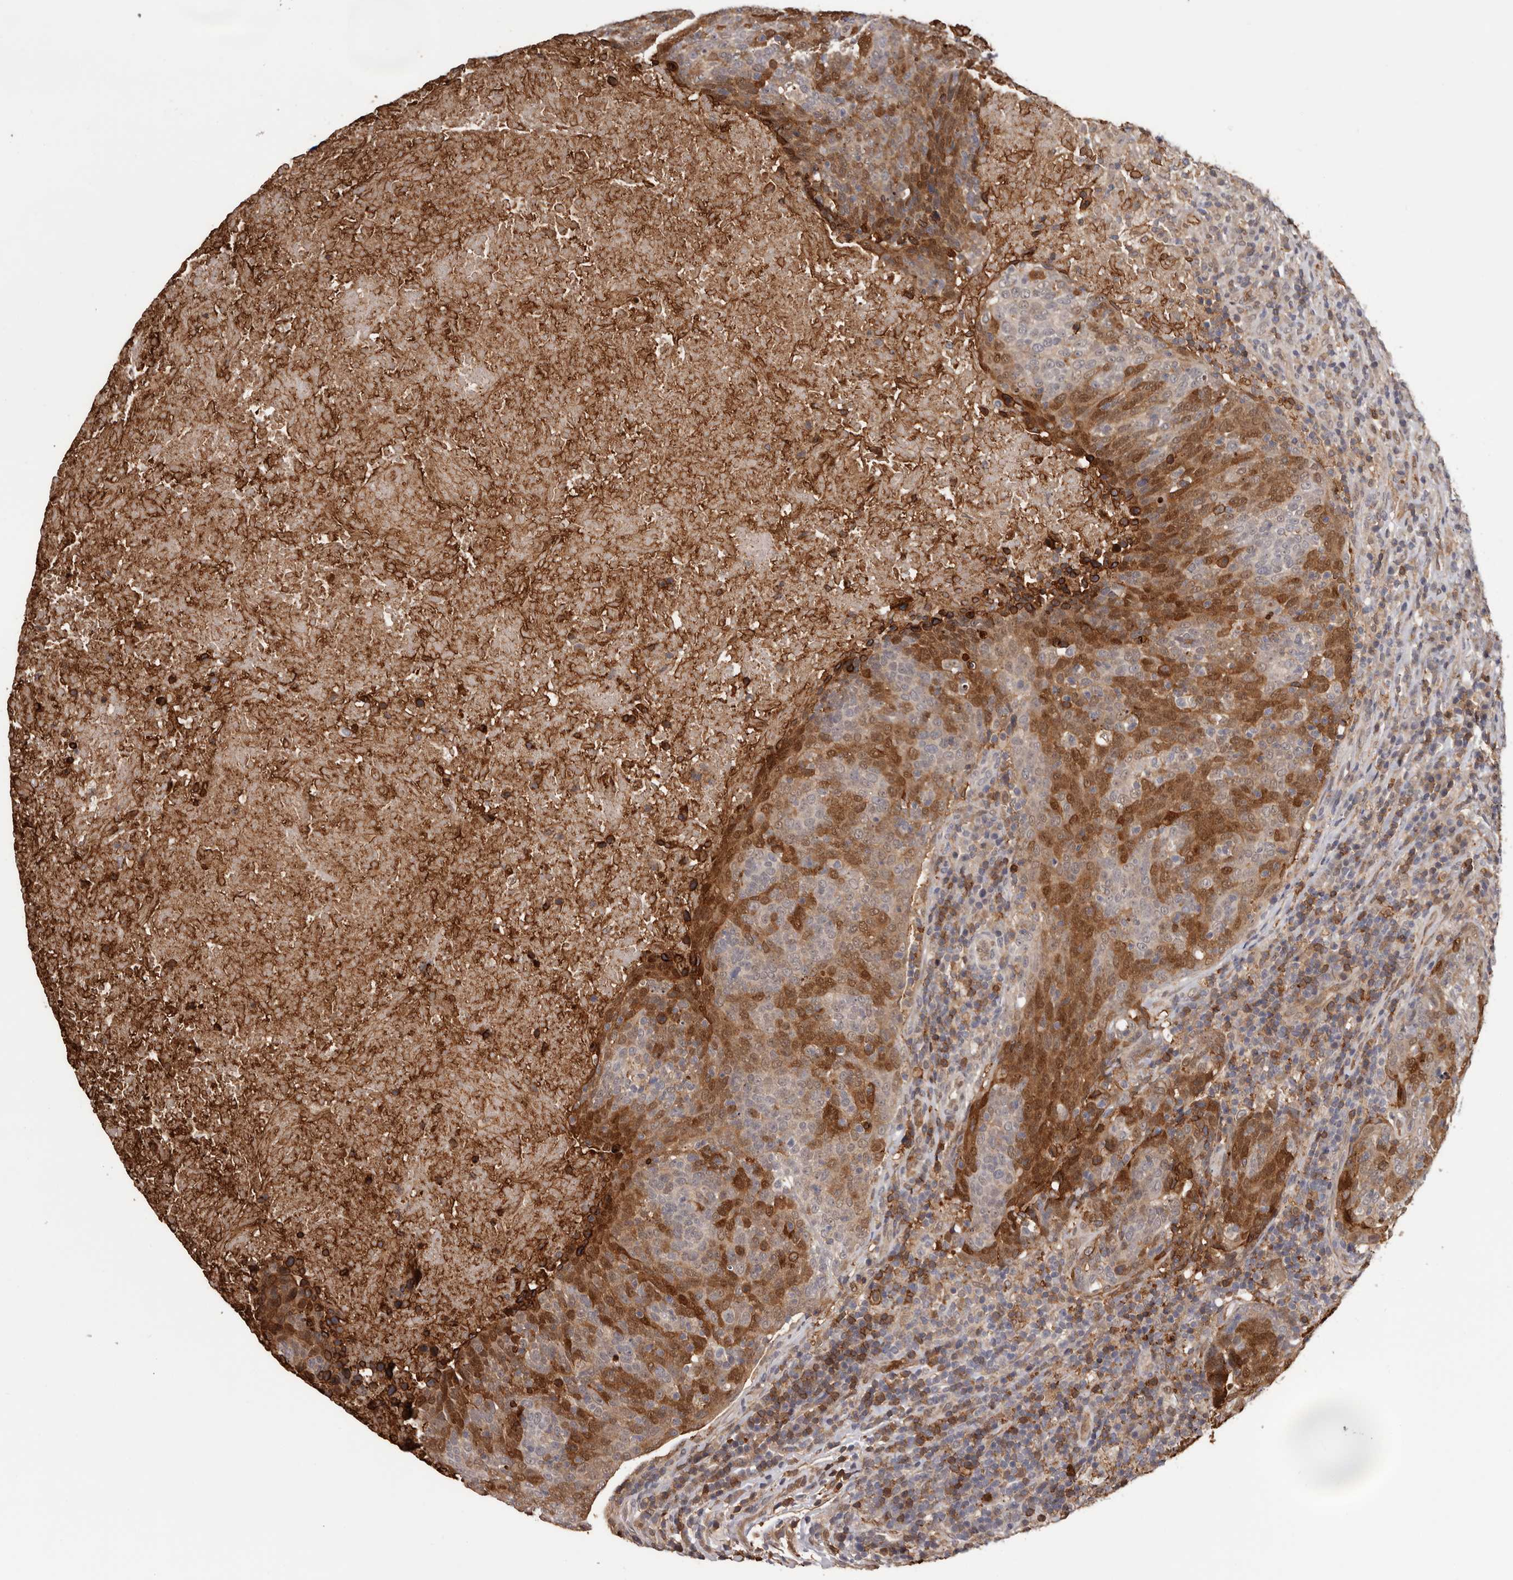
{"staining": {"intensity": "moderate", "quantity": "25%-75%", "location": "cytoplasmic/membranous,nuclear"}, "tissue": "head and neck cancer", "cell_type": "Tumor cells", "image_type": "cancer", "snomed": [{"axis": "morphology", "description": "Squamous cell carcinoma, NOS"}, {"axis": "morphology", "description": "Squamous cell carcinoma, metastatic, NOS"}, {"axis": "topography", "description": "Lymph node"}, {"axis": "topography", "description": "Head-Neck"}], "caption": "A micrograph of human head and neck metastatic squamous cell carcinoma stained for a protein exhibits moderate cytoplasmic/membranous and nuclear brown staining in tumor cells.", "gene": "PRR12", "patient": {"sex": "male", "age": 62}}